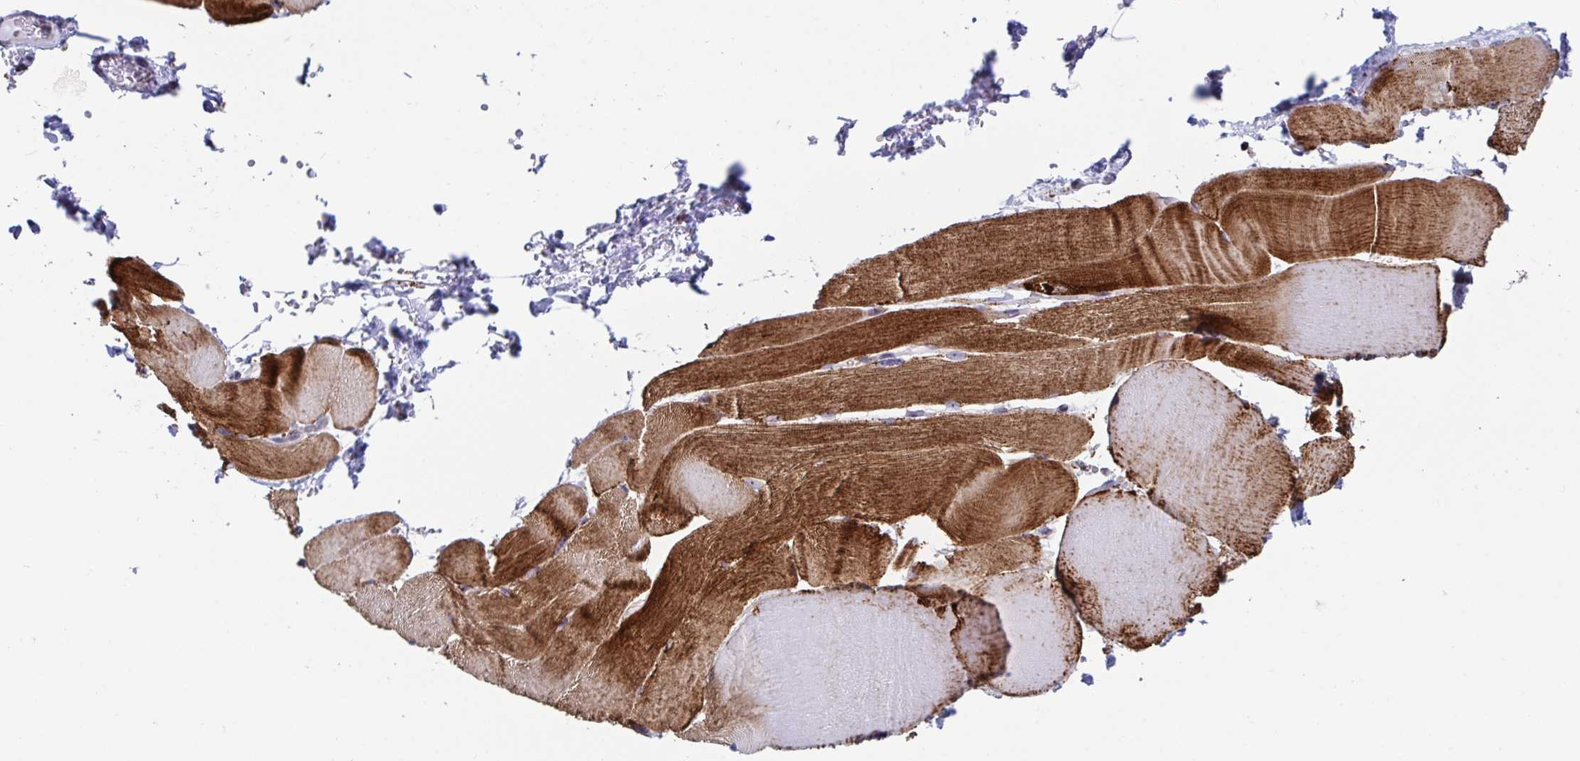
{"staining": {"intensity": "strong", "quantity": ">75%", "location": "cytoplasmic/membranous"}, "tissue": "skeletal muscle", "cell_type": "Myocytes", "image_type": "normal", "snomed": [{"axis": "morphology", "description": "Normal tissue, NOS"}, {"axis": "topography", "description": "Skeletal muscle"}], "caption": "Protein staining of benign skeletal muscle shows strong cytoplasmic/membranous positivity in approximately >75% of myocytes. The protein is stained brown, and the nuclei are stained in blue (DAB IHC with brightfield microscopy, high magnification).", "gene": "ATP5MJ", "patient": {"sex": "female", "age": 37}}